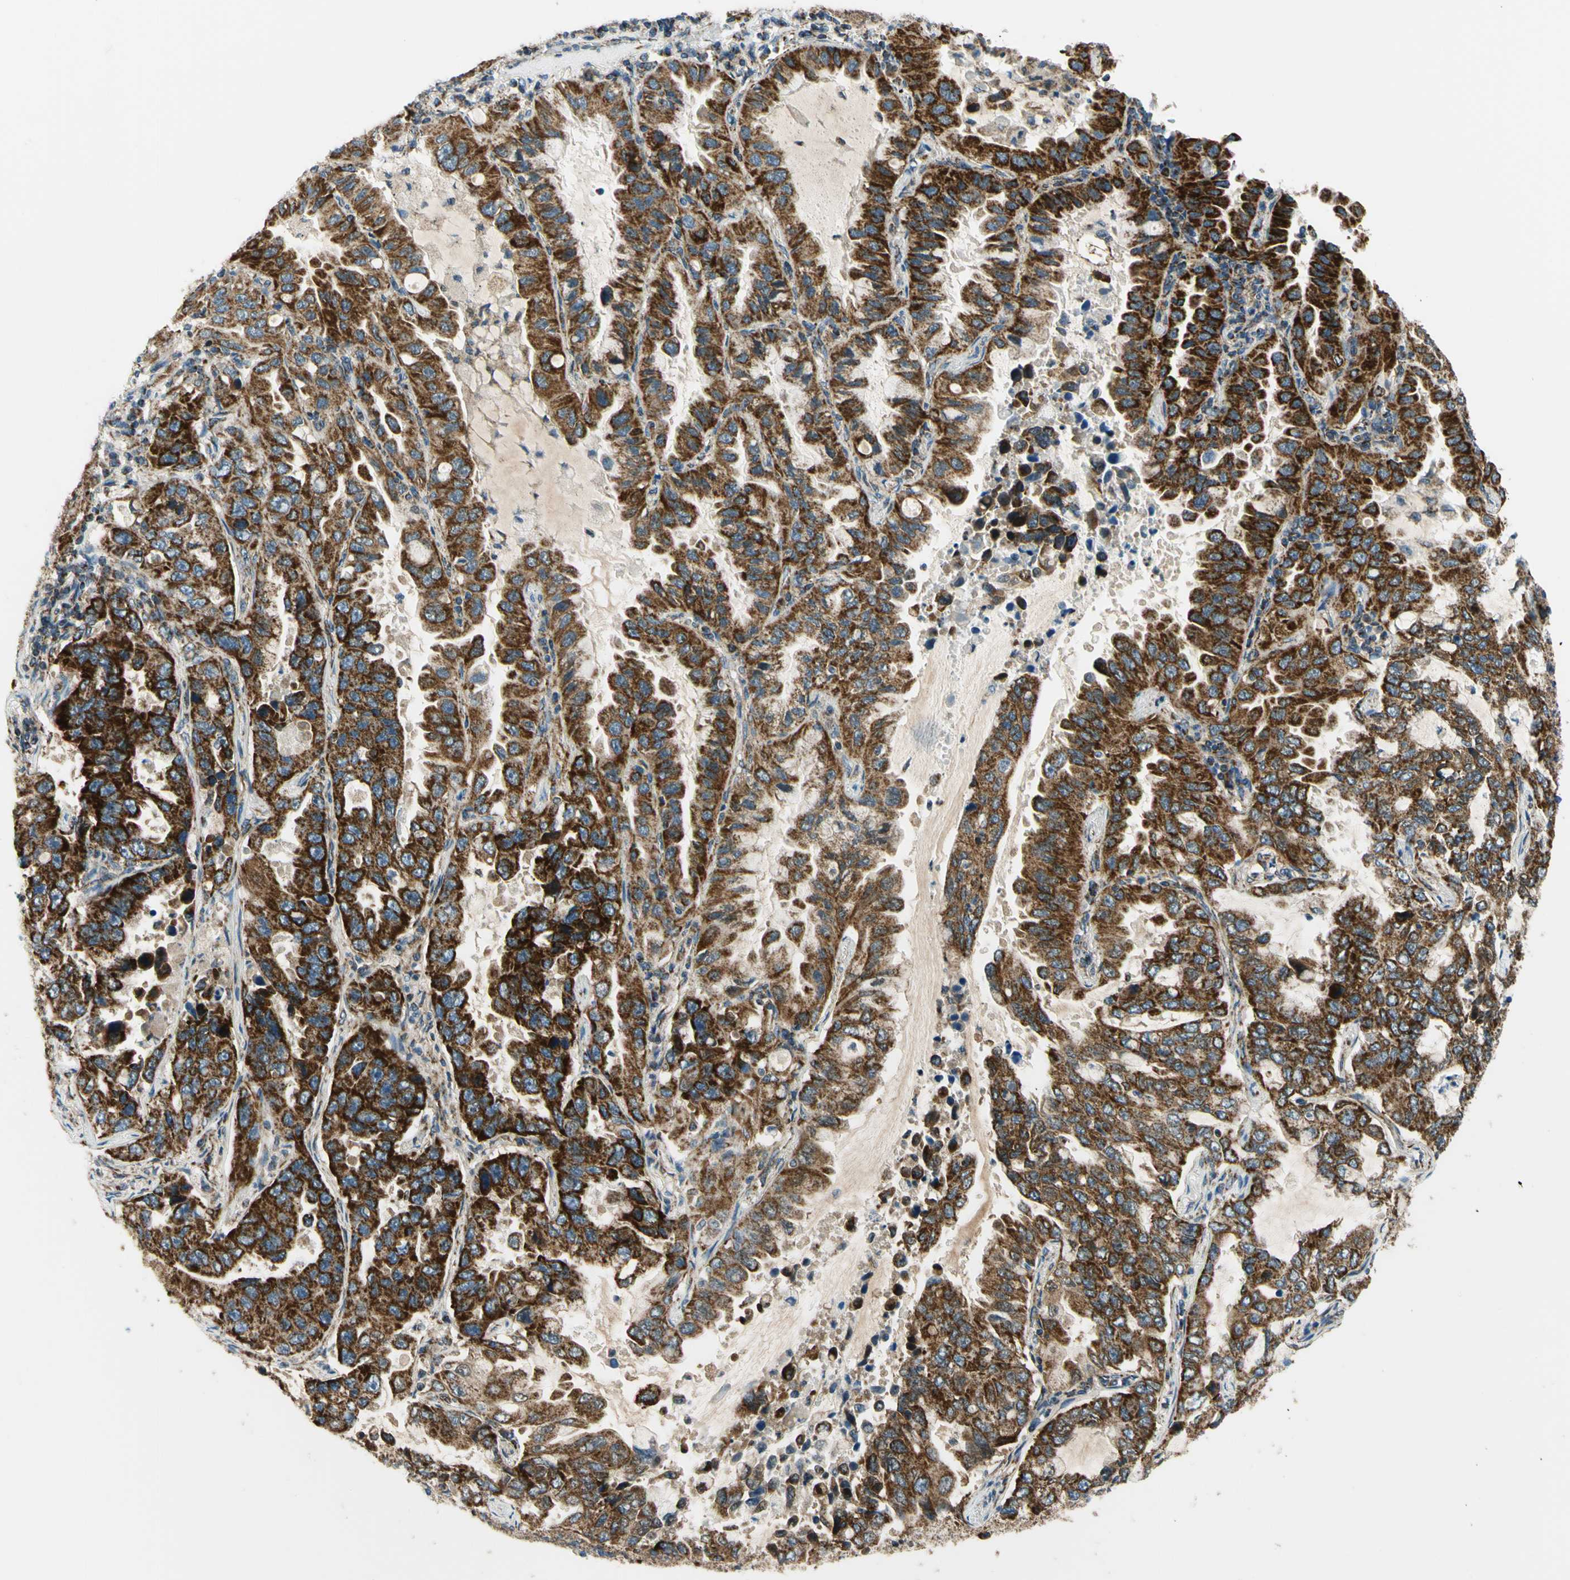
{"staining": {"intensity": "strong", "quantity": ">75%", "location": "cytoplasmic/membranous"}, "tissue": "lung cancer", "cell_type": "Tumor cells", "image_type": "cancer", "snomed": [{"axis": "morphology", "description": "Adenocarcinoma, NOS"}, {"axis": "topography", "description": "Lung"}], "caption": "The image displays immunohistochemical staining of lung adenocarcinoma. There is strong cytoplasmic/membranous positivity is appreciated in about >75% of tumor cells.", "gene": "MAVS", "patient": {"sex": "male", "age": 64}}